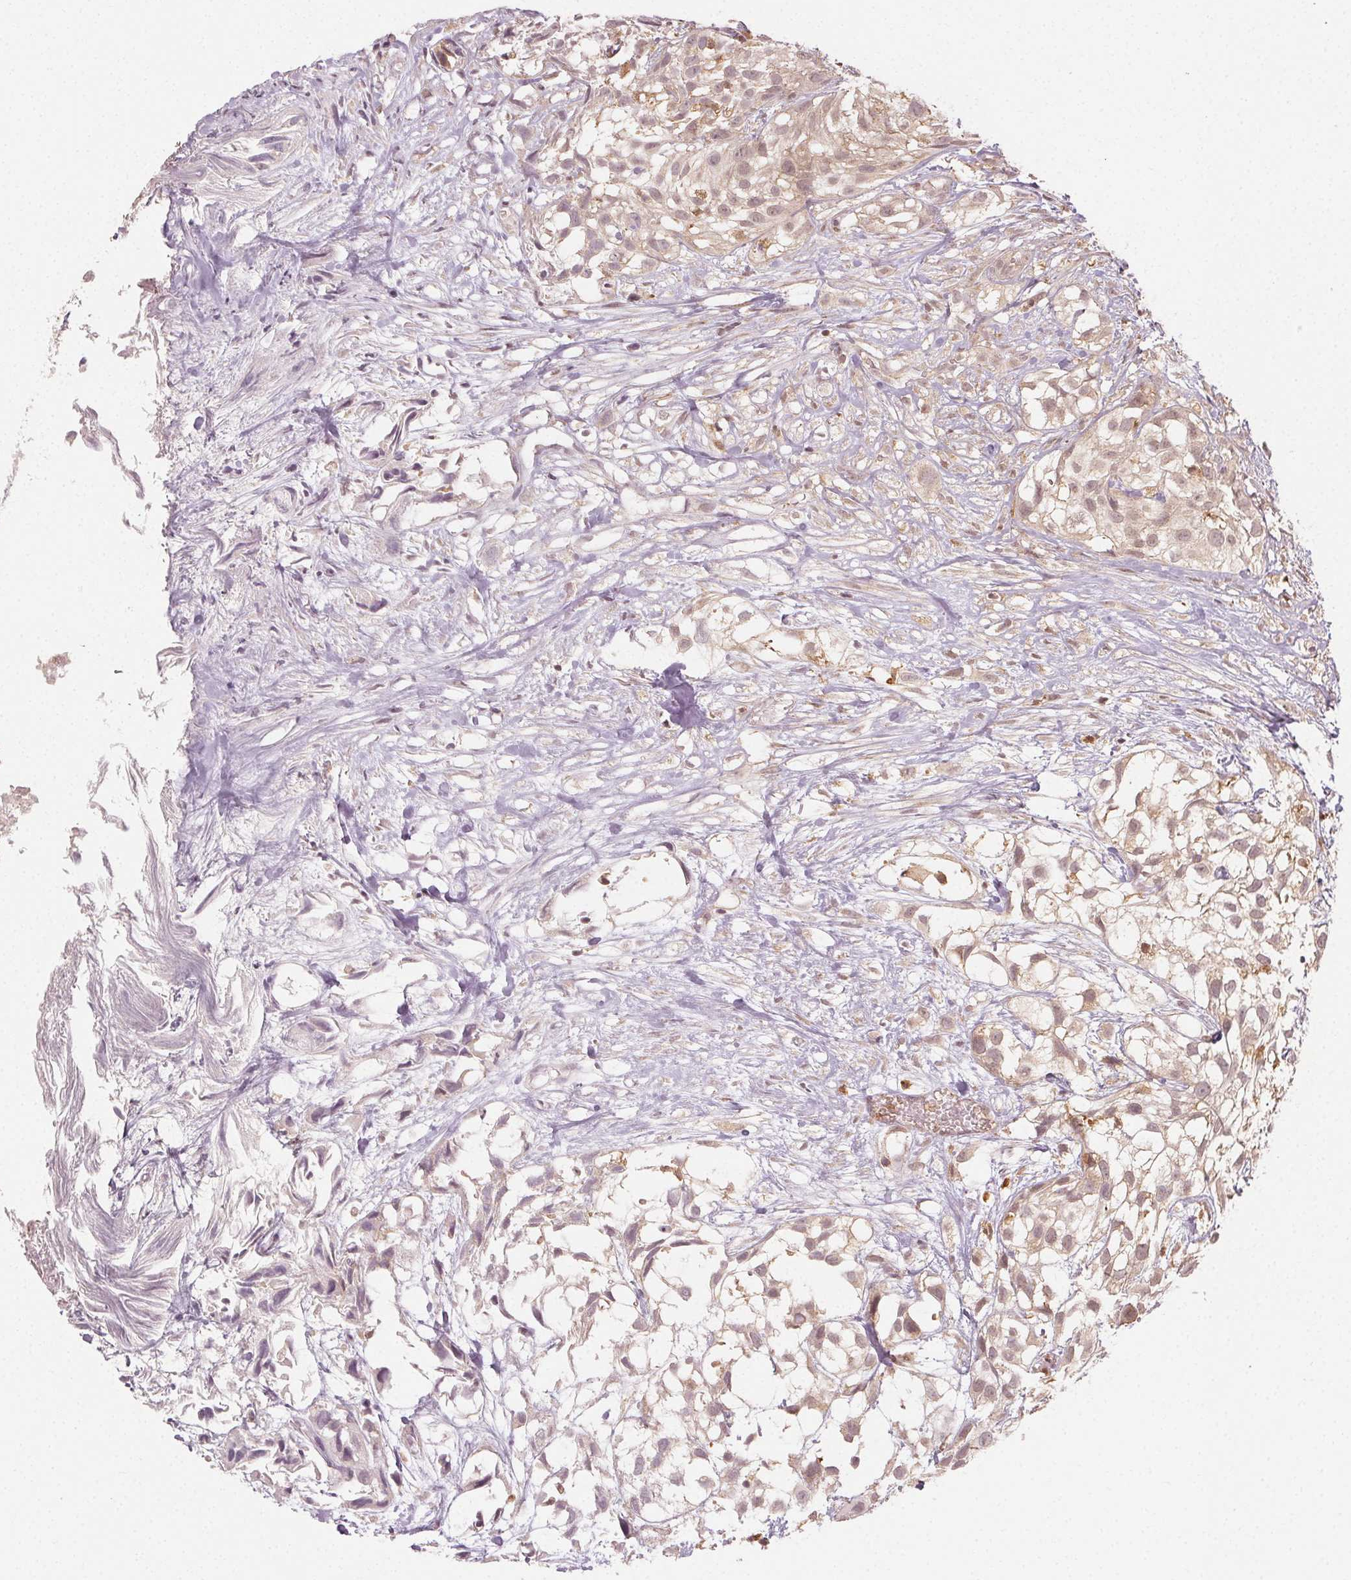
{"staining": {"intensity": "weak", "quantity": ">75%", "location": "cytoplasmic/membranous,nuclear"}, "tissue": "urothelial cancer", "cell_type": "Tumor cells", "image_type": "cancer", "snomed": [{"axis": "morphology", "description": "Urothelial carcinoma, High grade"}, {"axis": "topography", "description": "Urinary bladder"}], "caption": "Tumor cells display weak cytoplasmic/membranous and nuclear positivity in about >75% of cells in urothelial cancer.", "gene": "MAPK14", "patient": {"sex": "male", "age": 56}}